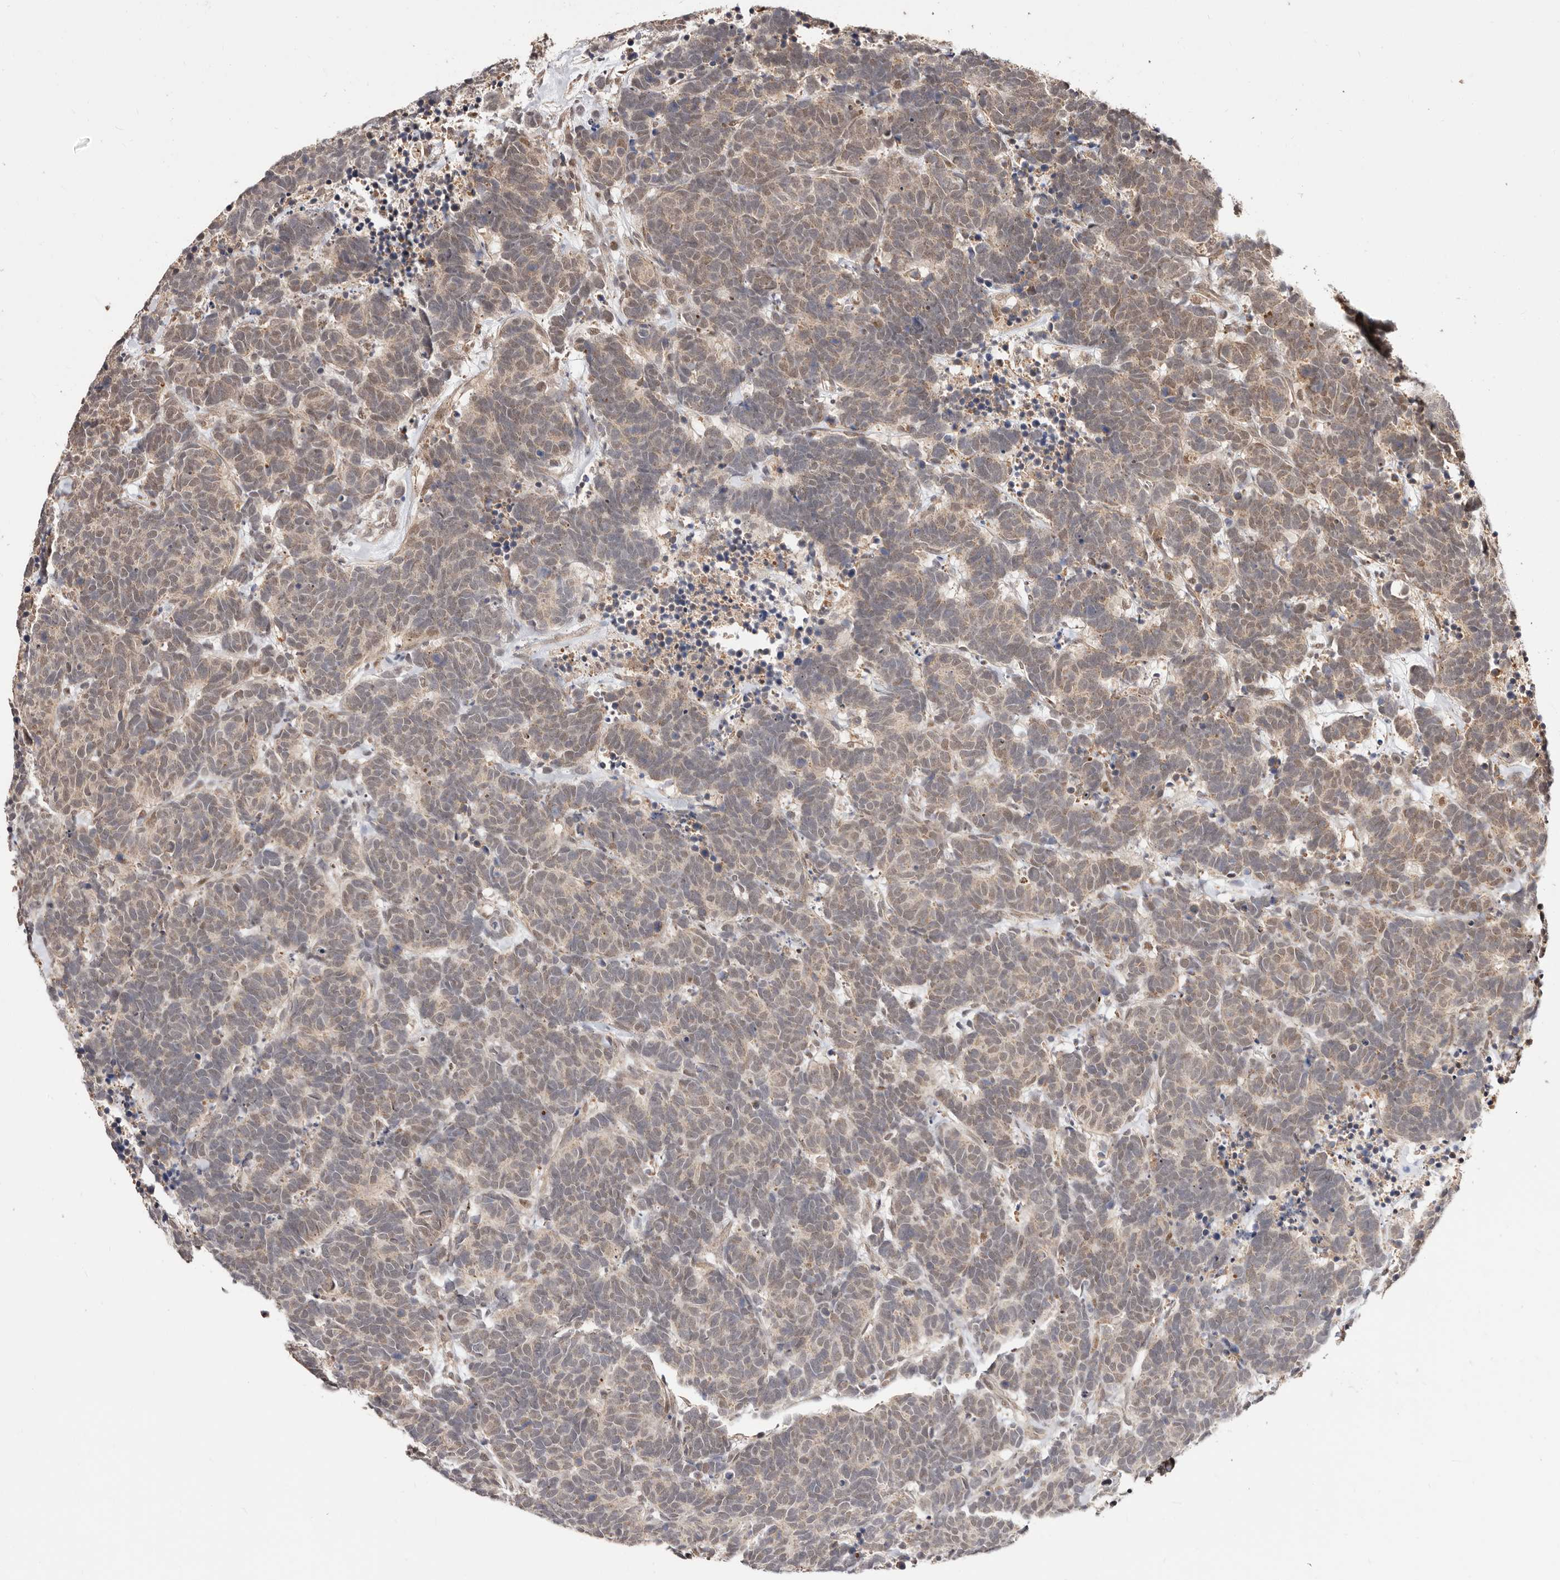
{"staining": {"intensity": "weak", "quantity": "25%-75%", "location": "cytoplasmic/membranous"}, "tissue": "carcinoid", "cell_type": "Tumor cells", "image_type": "cancer", "snomed": [{"axis": "morphology", "description": "Carcinoma, NOS"}, {"axis": "morphology", "description": "Carcinoid, malignant, NOS"}, {"axis": "topography", "description": "Urinary bladder"}], "caption": "This is an image of immunohistochemistry (IHC) staining of carcinoid (malignant), which shows weak staining in the cytoplasmic/membranous of tumor cells.", "gene": "CTNNBL1", "patient": {"sex": "male", "age": 57}}